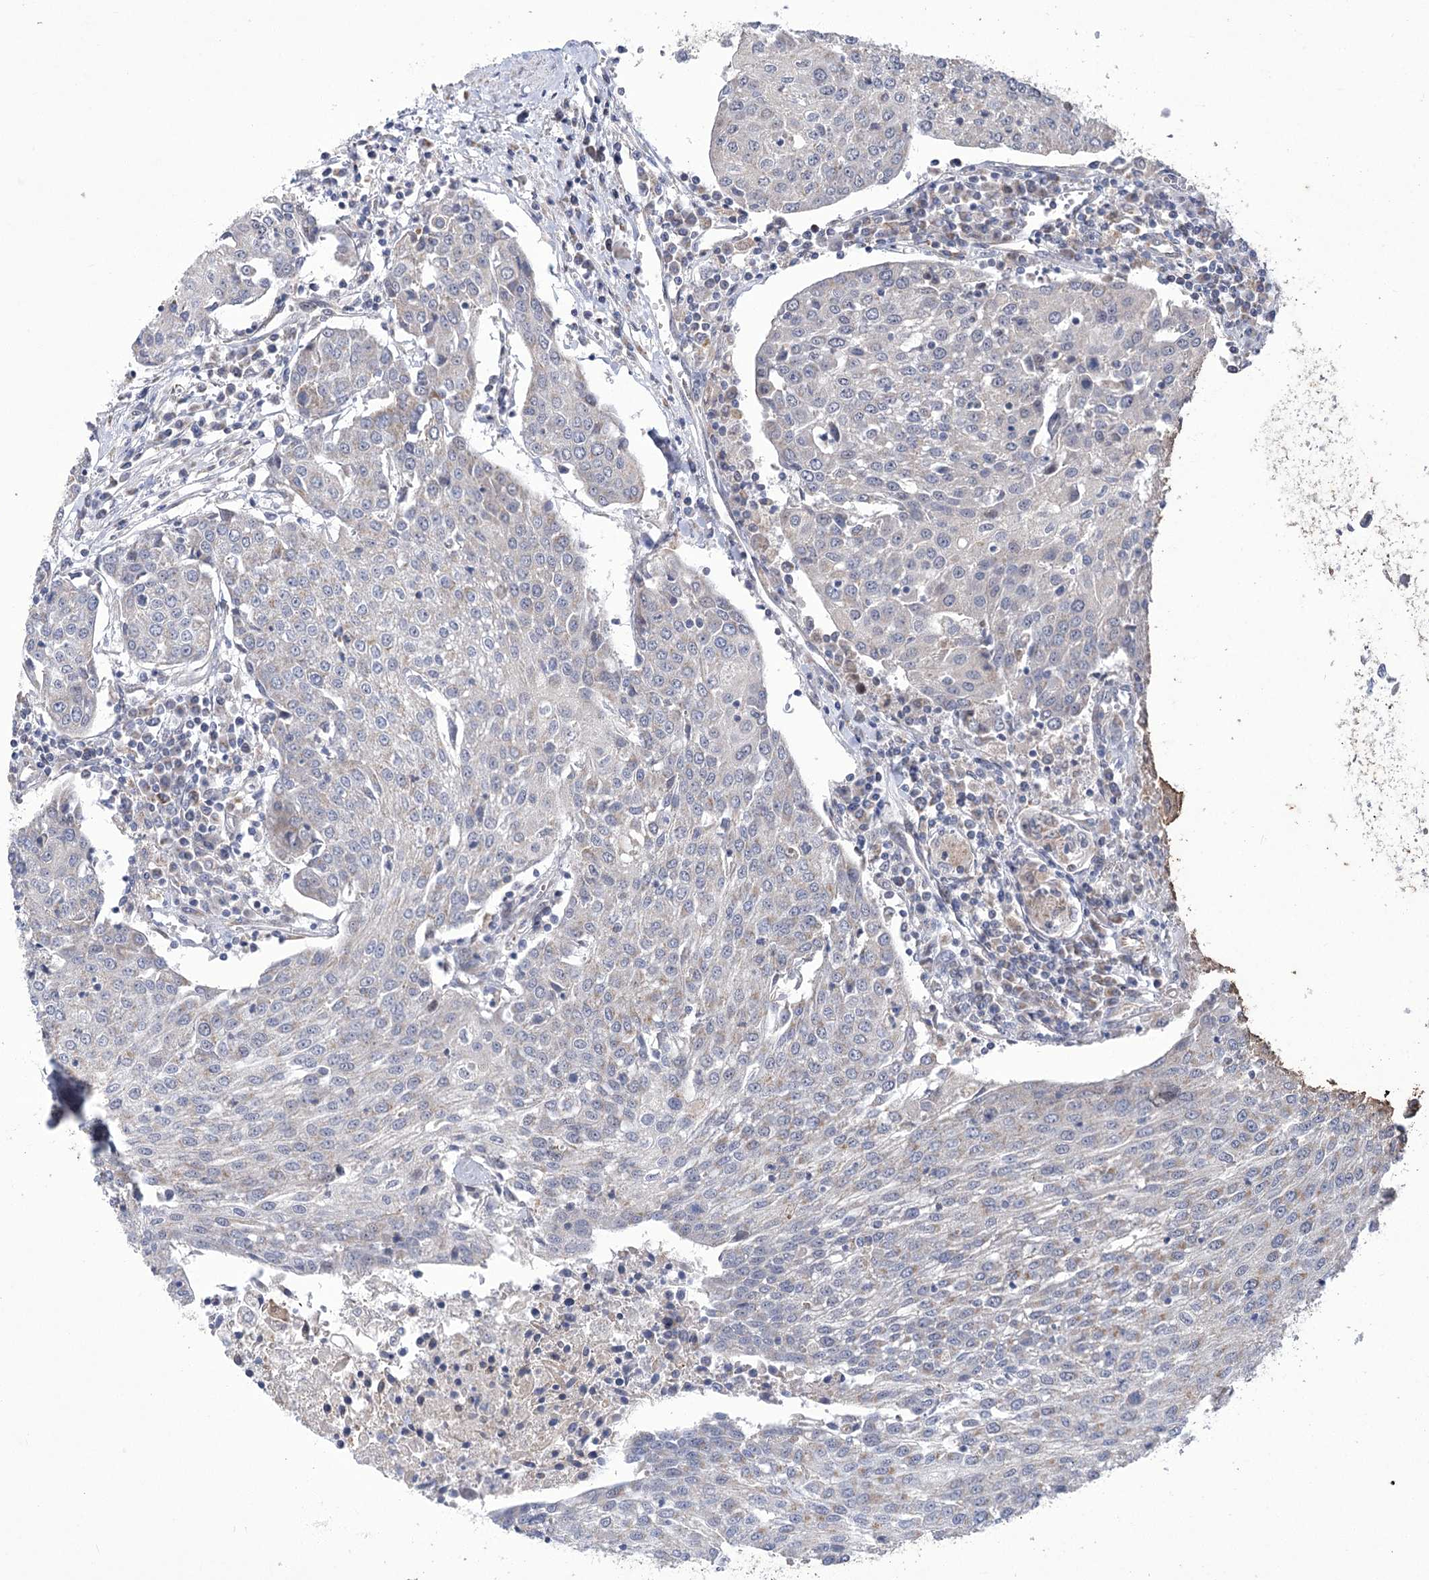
{"staining": {"intensity": "negative", "quantity": "none", "location": "none"}, "tissue": "urothelial cancer", "cell_type": "Tumor cells", "image_type": "cancer", "snomed": [{"axis": "morphology", "description": "Urothelial carcinoma, High grade"}, {"axis": "topography", "description": "Urinary bladder"}], "caption": "An image of high-grade urothelial carcinoma stained for a protein demonstrates no brown staining in tumor cells.", "gene": "ECHDC3", "patient": {"sex": "female", "age": 85}}